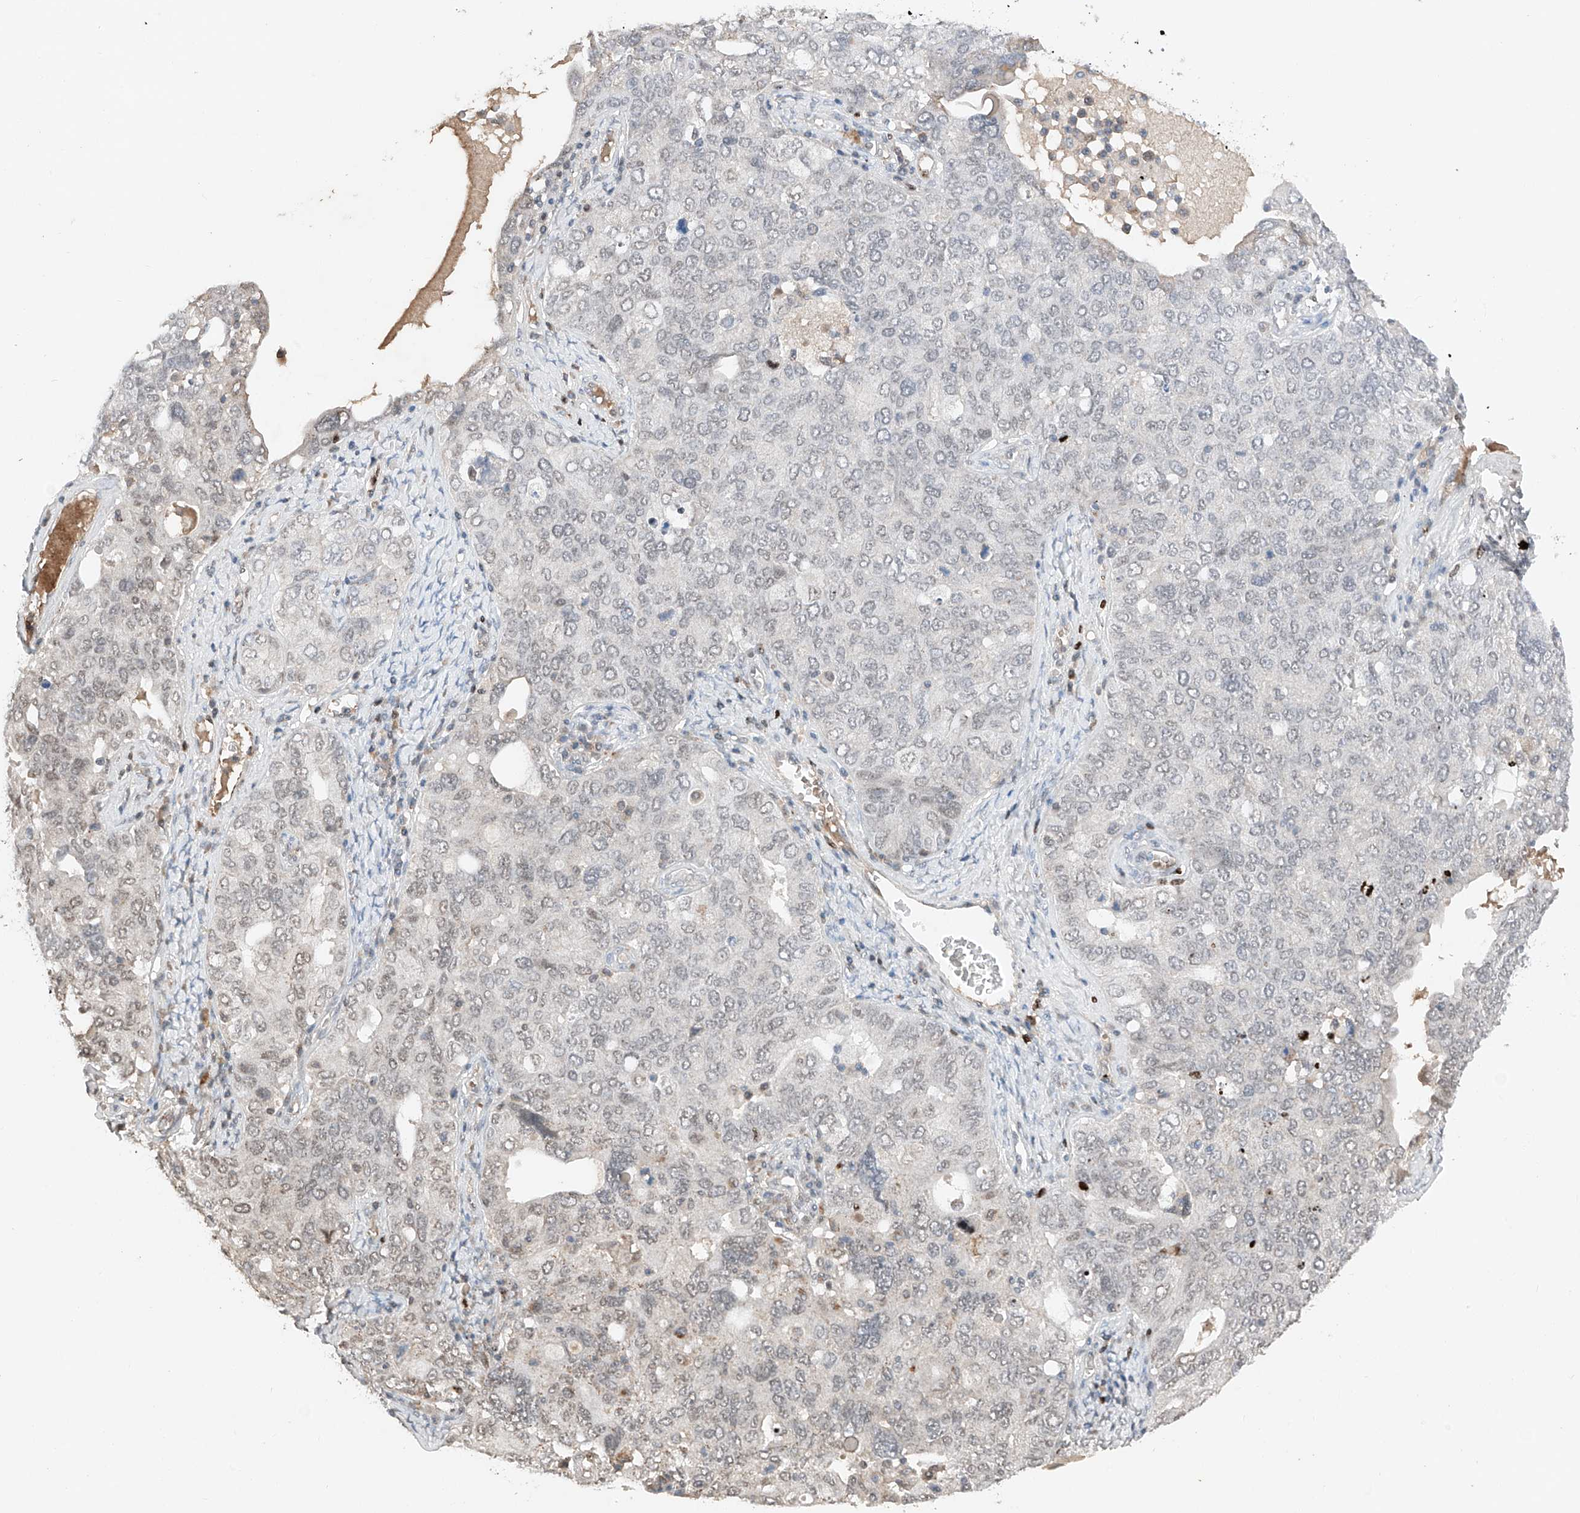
{"staining": {"intensity": "weak", "quantity": "<25%", "location": "nuclear"}, "tissue": "ovarian cancer", "cell_type": "Tumor cells", "image_type": "cancer", "snomed": [{"axis": "morphology", "description": "Carcinoma, endometroid"}, {"axis": "topography", "description": "Ovary"}], "caption": "Ovarian endometroid carcinoma was stained to show a protein in brown. There is no significant positivity in tumor cells.", "gene": "TBX4", "patient": {"sex": "female", "age": 62}}